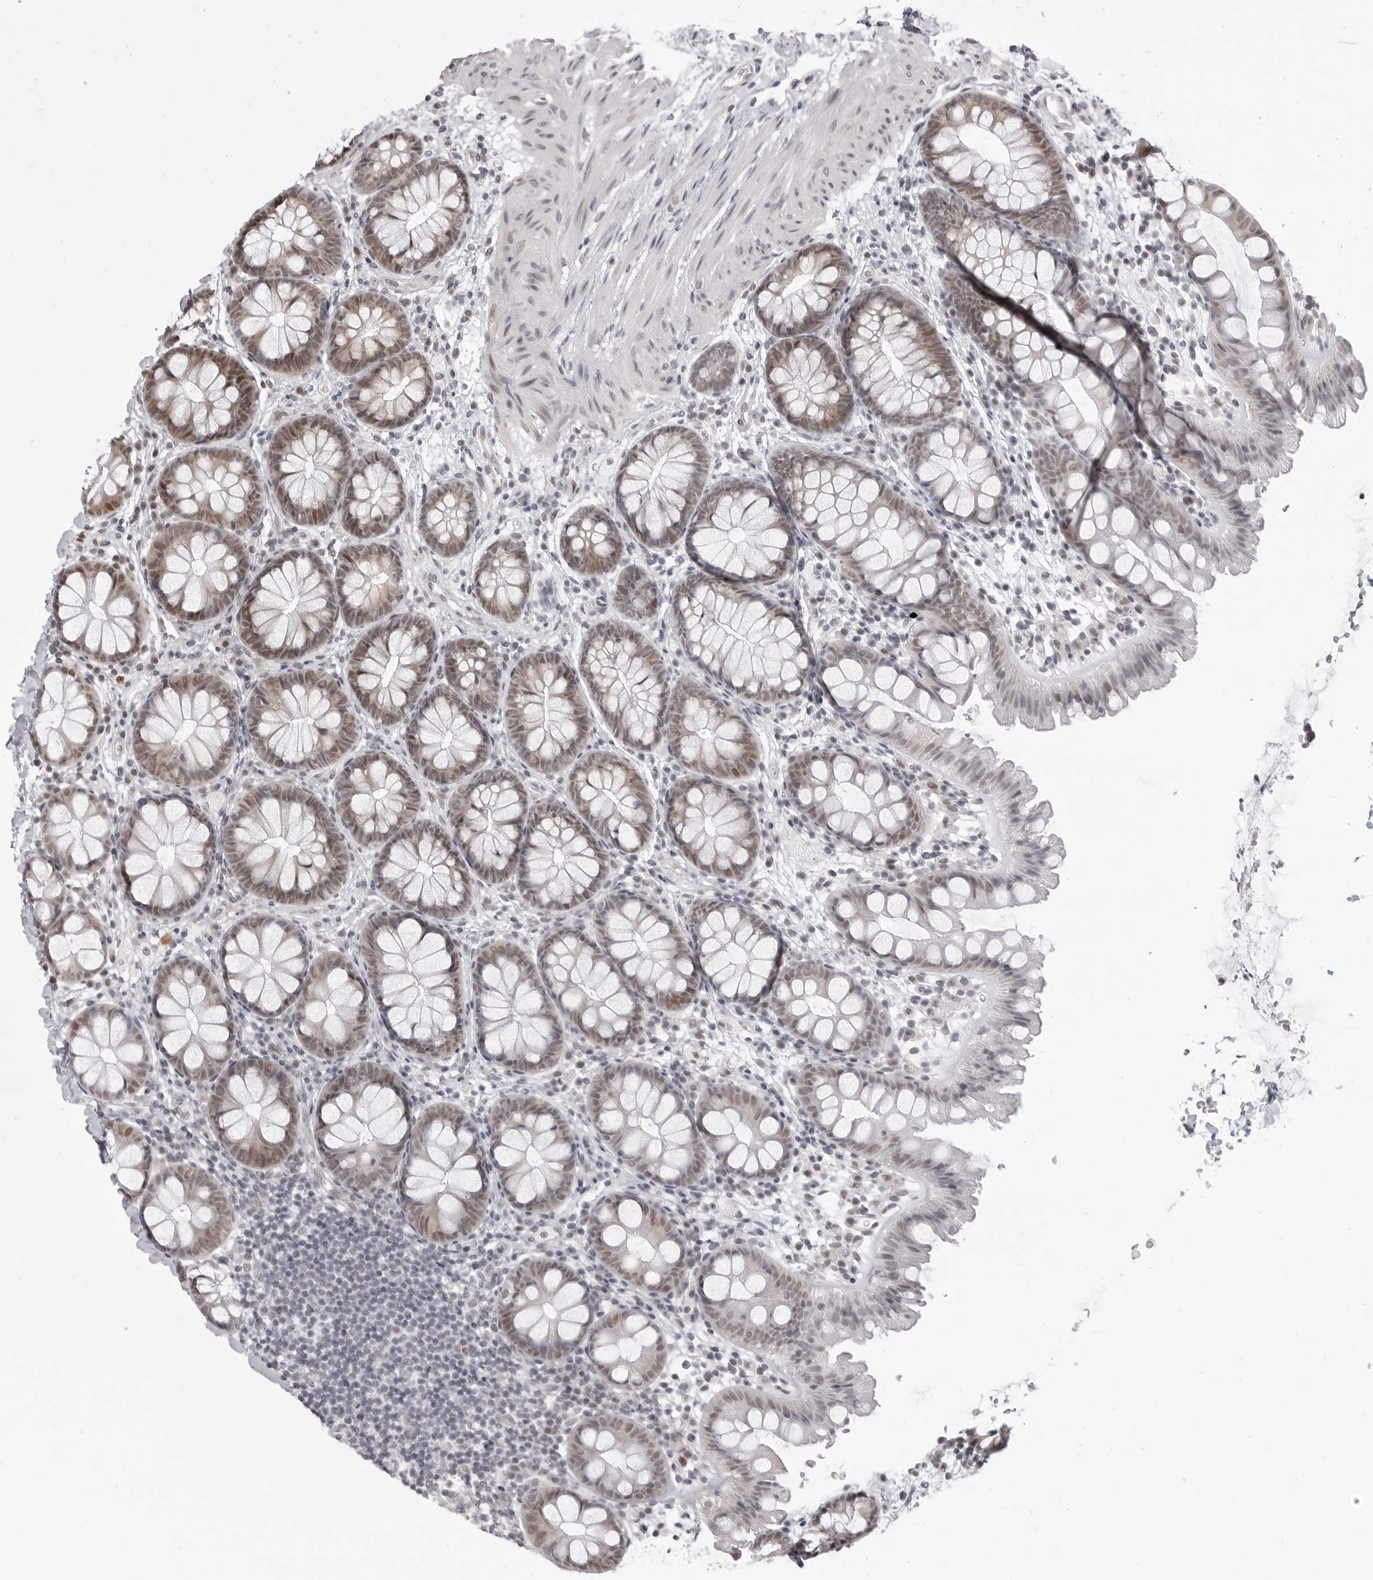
{"staining": {"intensity": "weak", "quantity": ">75%", "location": "nuclear"}, "tissue": "colon", "cell_type": "Endothelial cells", "image_type": "normal", "snomed": [{"axis": "morphology", "description": "Normal tissue, NOS"}, {"axis": "topography", "description": "Colon"}], "caption": "A brown stain highlights weak nuclear staining of a protein in endothelial cells of normal colon. (DAB (3,3'-diaminobenzidine) IHC with brightfield microscopy, high magnification).", "gene": "PHF3", "patient": {"sex": "female", "age": 62}}